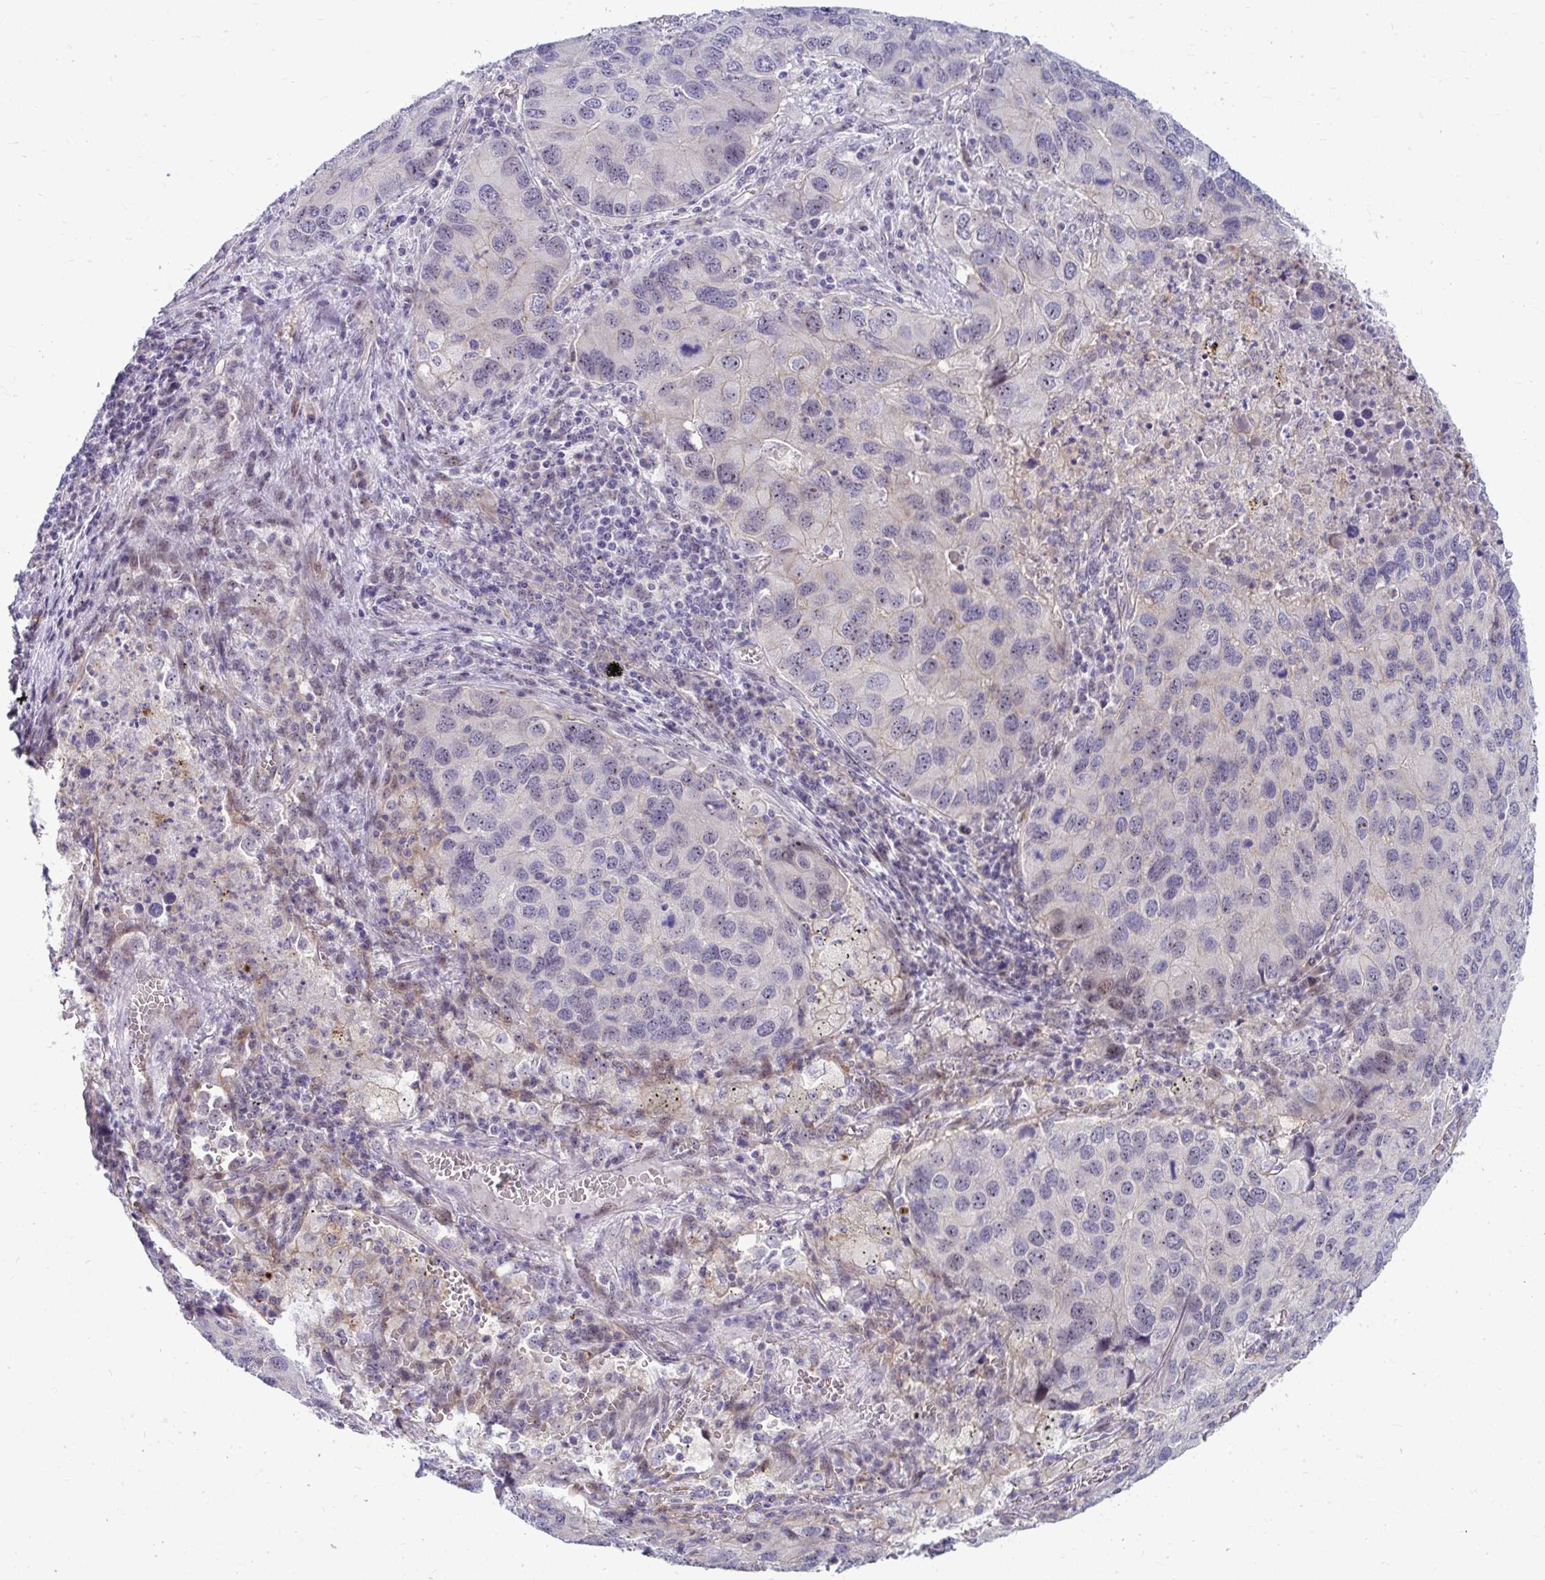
{"staining": {"intensity": "negative", "quantity": "none", "location": "none"}, "tissue": "lung cancer", "cell_type": "Tumor cells", "image_type": "cancer", "snomed": [{"axis": "morphology", "description": "Aneuploidy"}, {"axis": "morphology", "description": "Adenocarcinoma, NOS"}, {"axis": "topography", "description": "Lymph node"}, {"axis": "topography", "description": "Lung"}], "caption": "The IHC photomicrograph has no significant positivity in tumor cells of lung cancer (adenocarcinoma) tissue. Brightfield microscopy of immunohistochemistry stained with DAB (3,3'-diaminobenzidine) (brown) and hematoxylin (blue), captured at high magnification.", "gene": "MUS81", "patient": {"sex": "female", "age": 74}}